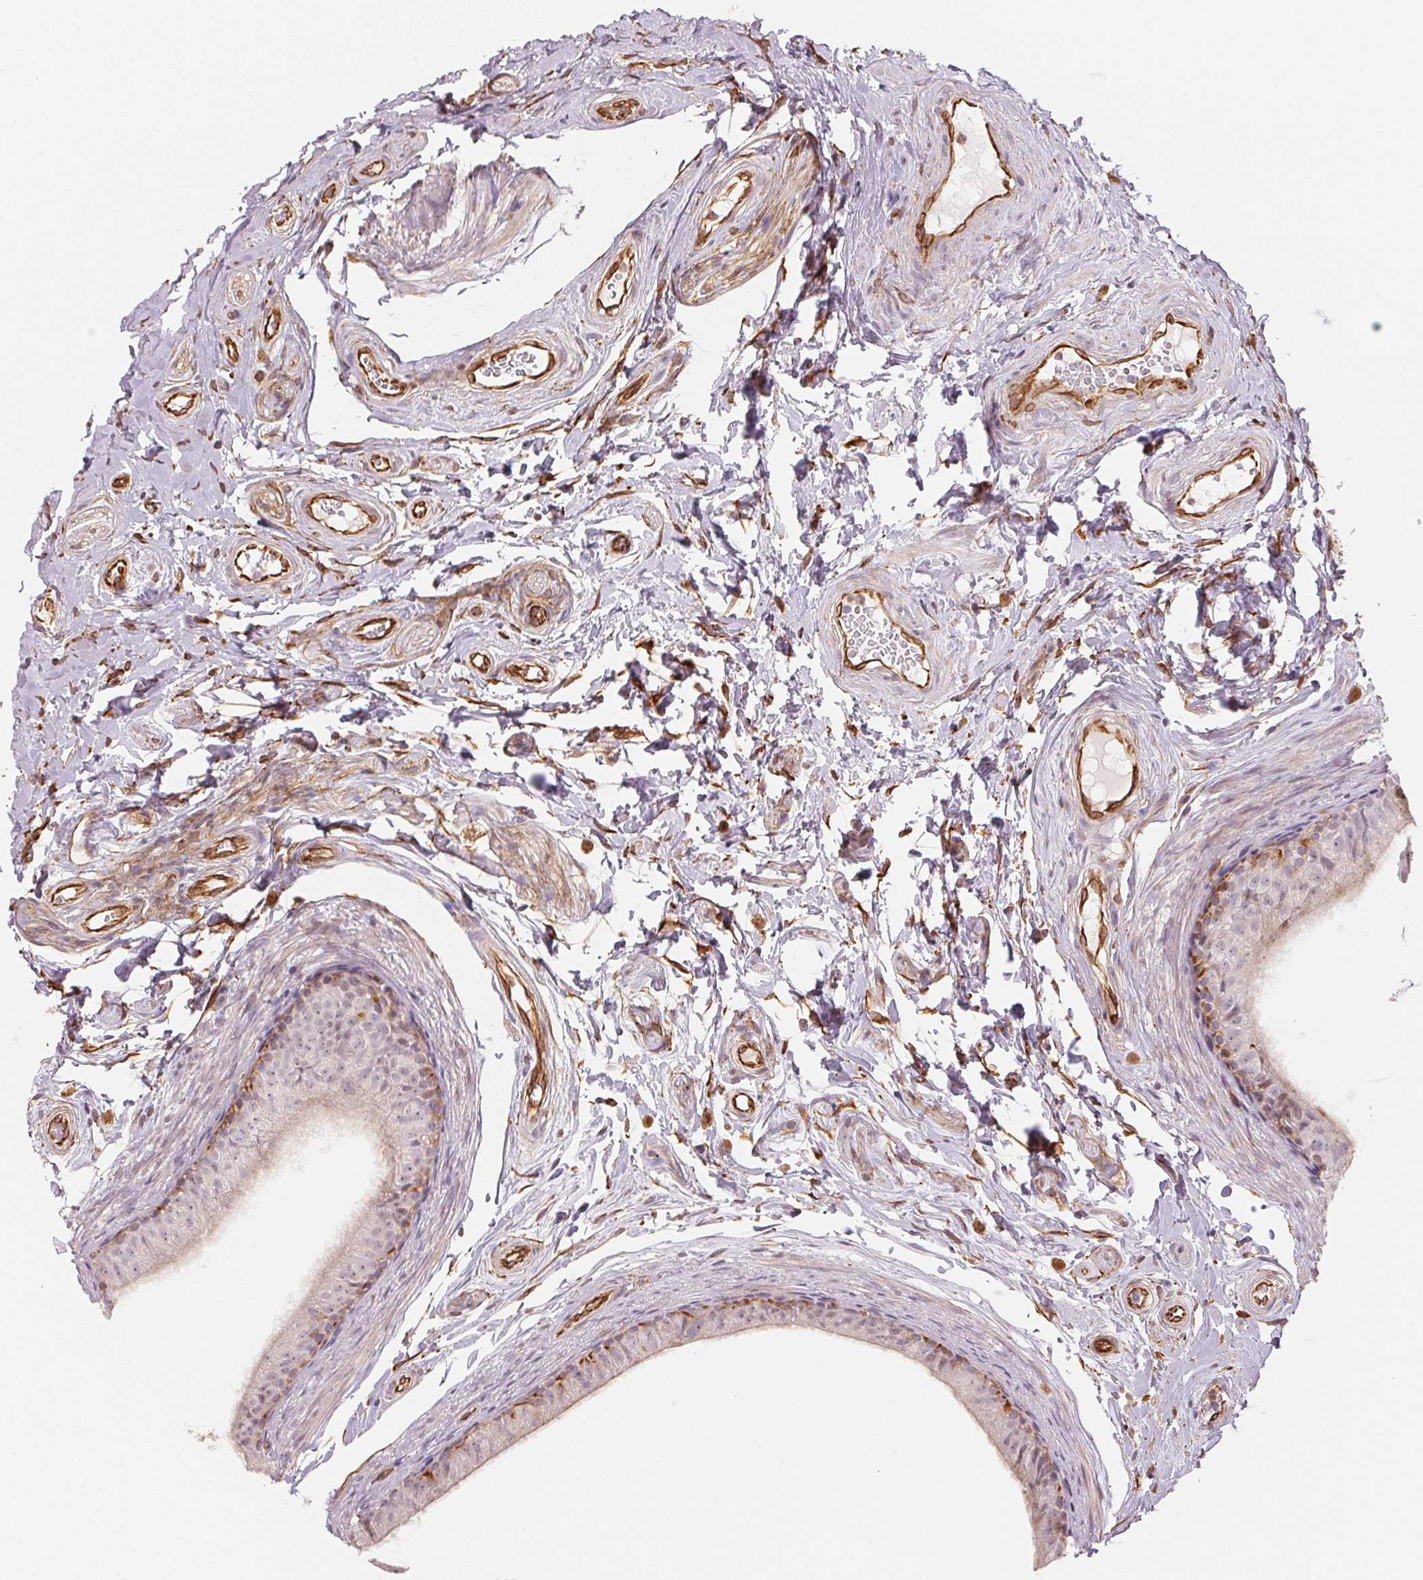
{"staining": {"intensity": "moderate", "quantity": "<25%", "location": "cytoplasmic/membranous"}, "tissue": "epididymis", "cell_type": "Glandular cells", "image_type": "normal", "snomed": [{"axis": "morphology", "description": "Normal tissue, NOS"}, {"axis": "topography", "description": "Epididymis"}], "caption": "Immunohistochemical staining of benign human epididymis reveals moderate cytoplasmic/membranous protein positivity in about <25% of glandular cells. (DAB (3,3'-diaminobenzidine) IHC, brown staining for protein, blue staining for nuclei).", "gene": "FOXR2", "patient": {"sex": "male", "age": 45}}